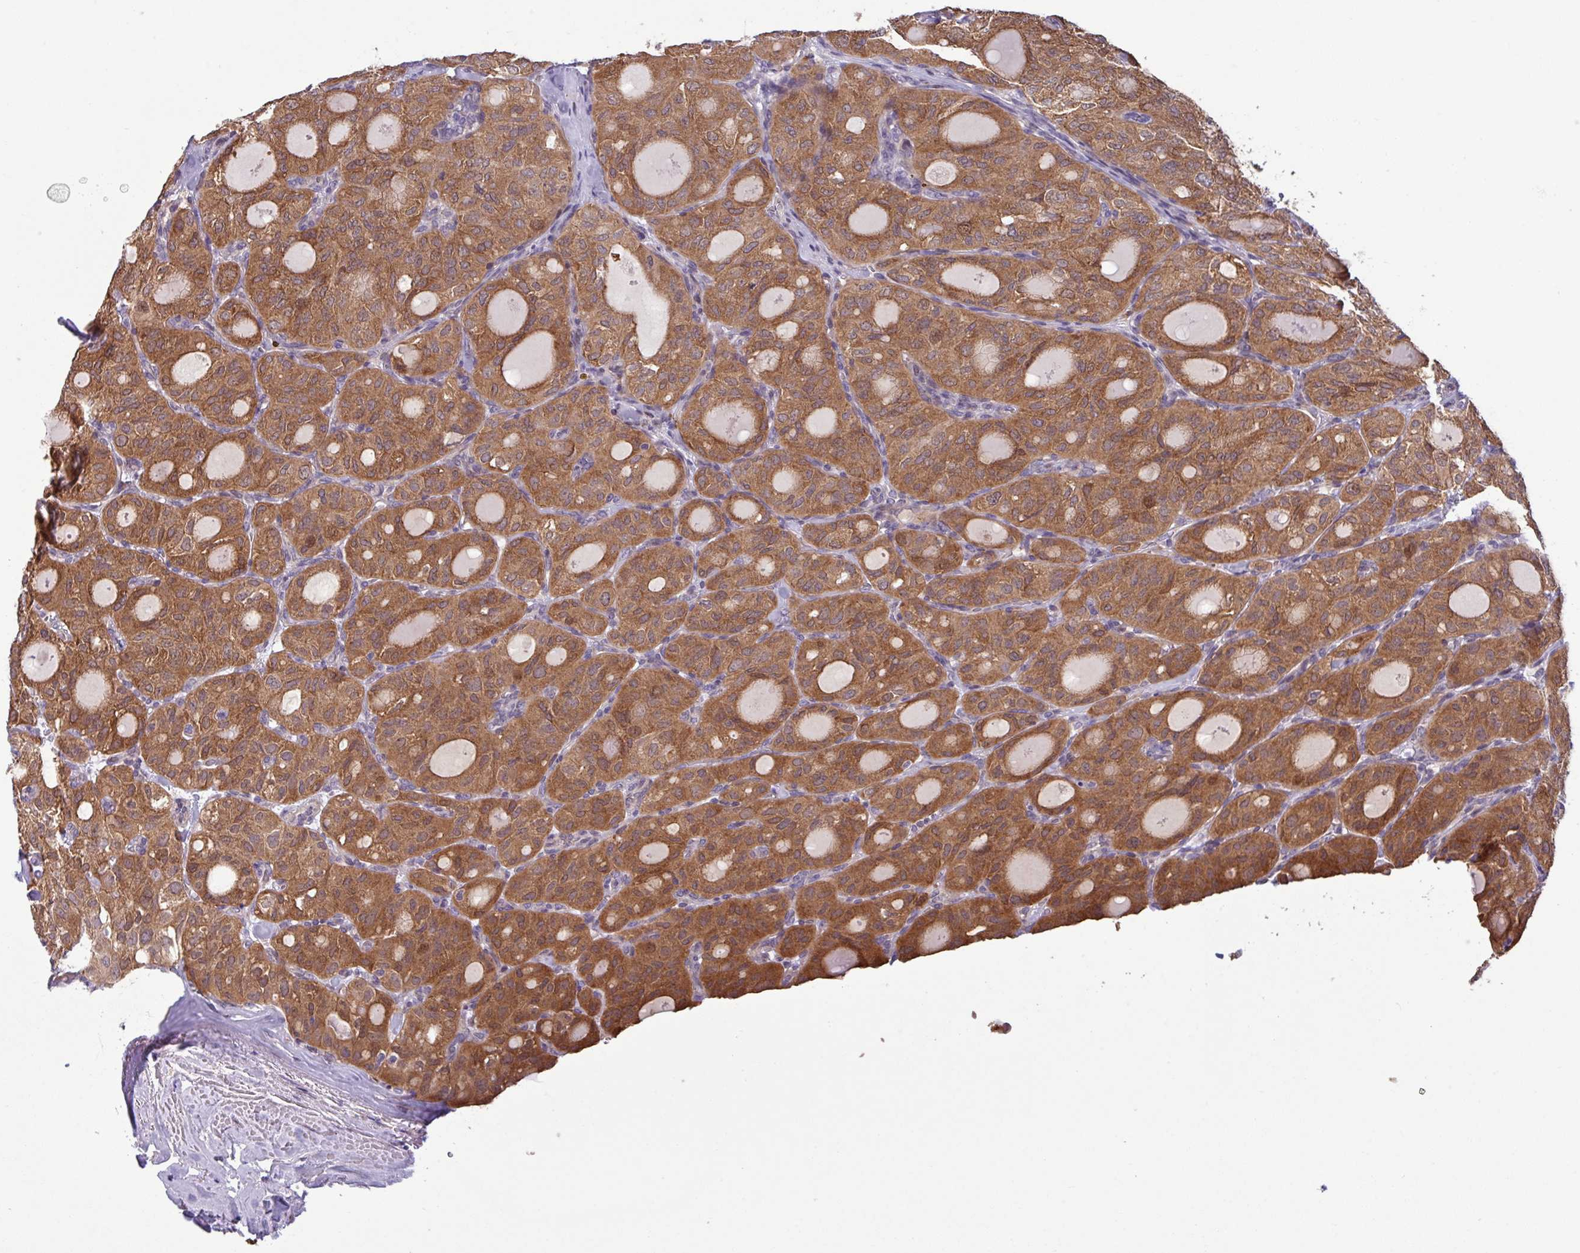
{"staining": {"intensity": "moderate", "quantity": ">75%", "location": "cytoplasmic/membranous"}, "tissue": "thyroid cancer", "cell_type": "Tumor cells", "image_type": "cancer", "snomed": [{"axis": "morphology", "description": "Follicular adenoma carcinoma, NOS"}, {"axis": "topography", "description": "Thyroid gland"}], "caption": "This micrograph displays immunohistochemistry (IHC) staining of human thyroid cancer (follicular adenoma carcinoma), with medium moderate cytoplasmic/membranous staining in about >75% of tumor cells.", "gene": "C20orf27", "patient": {"sex": "male", "age": 75}}